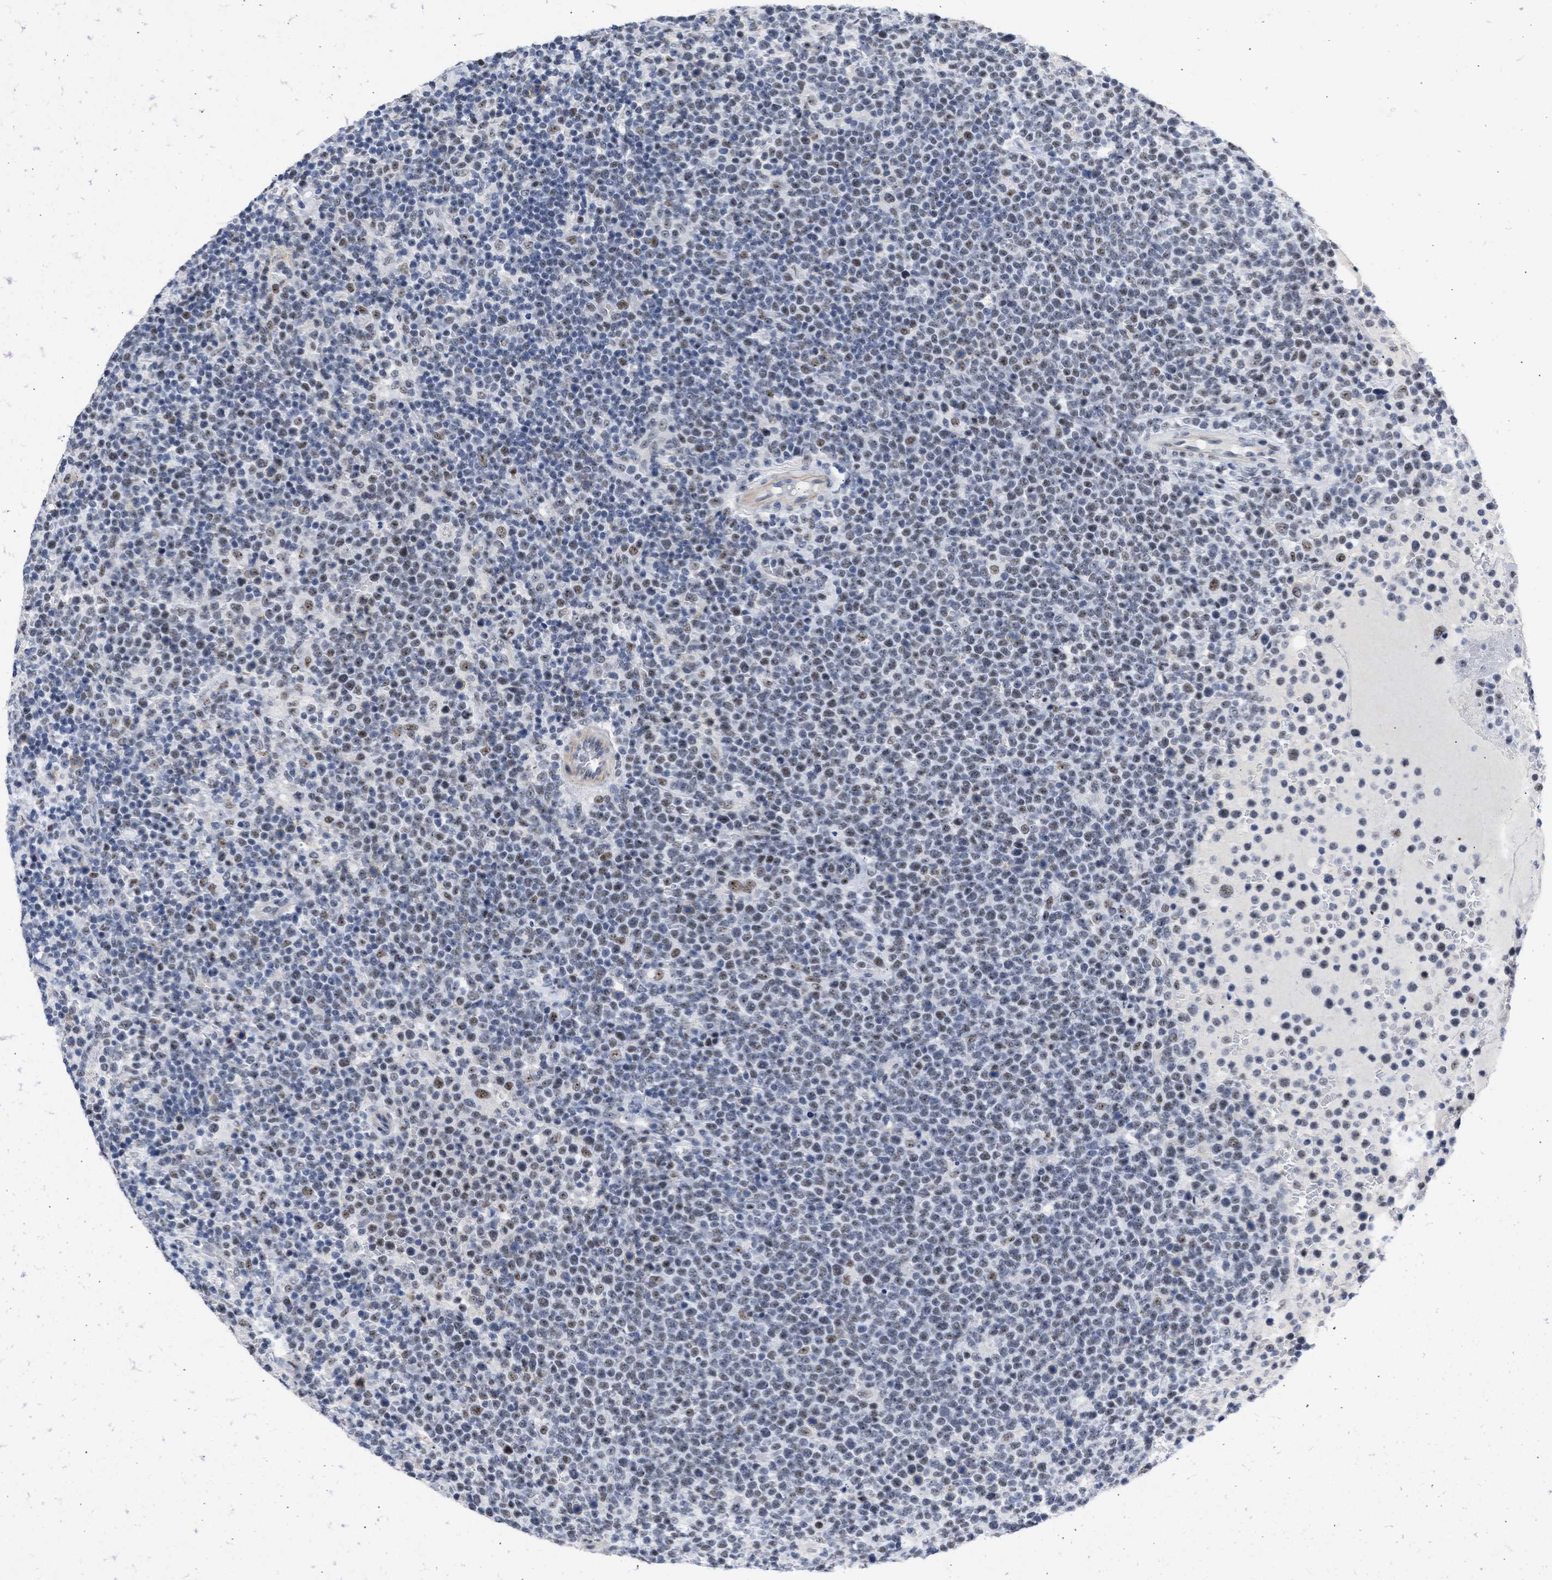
{"staining": {"intensity": "moderate", "quantity": ">75%", "location": "nuclear"}, "tissue": "lymphoma", "cell_type": "Tumor cells", "image_type": "cancer", "snomed": [{"axis": "morphology", "description": "Malignant lymphoma, non-Hodgkin's type, High grade"}, {"axis": "topography", "description": "Lymph node"}], "caption": "This is an image of IHC staining of lymphoma, which shows moderate expression in the nuclear of tumor cells.", "gene": "DDX41", "patient": {"sex": "male", "age": 61}}